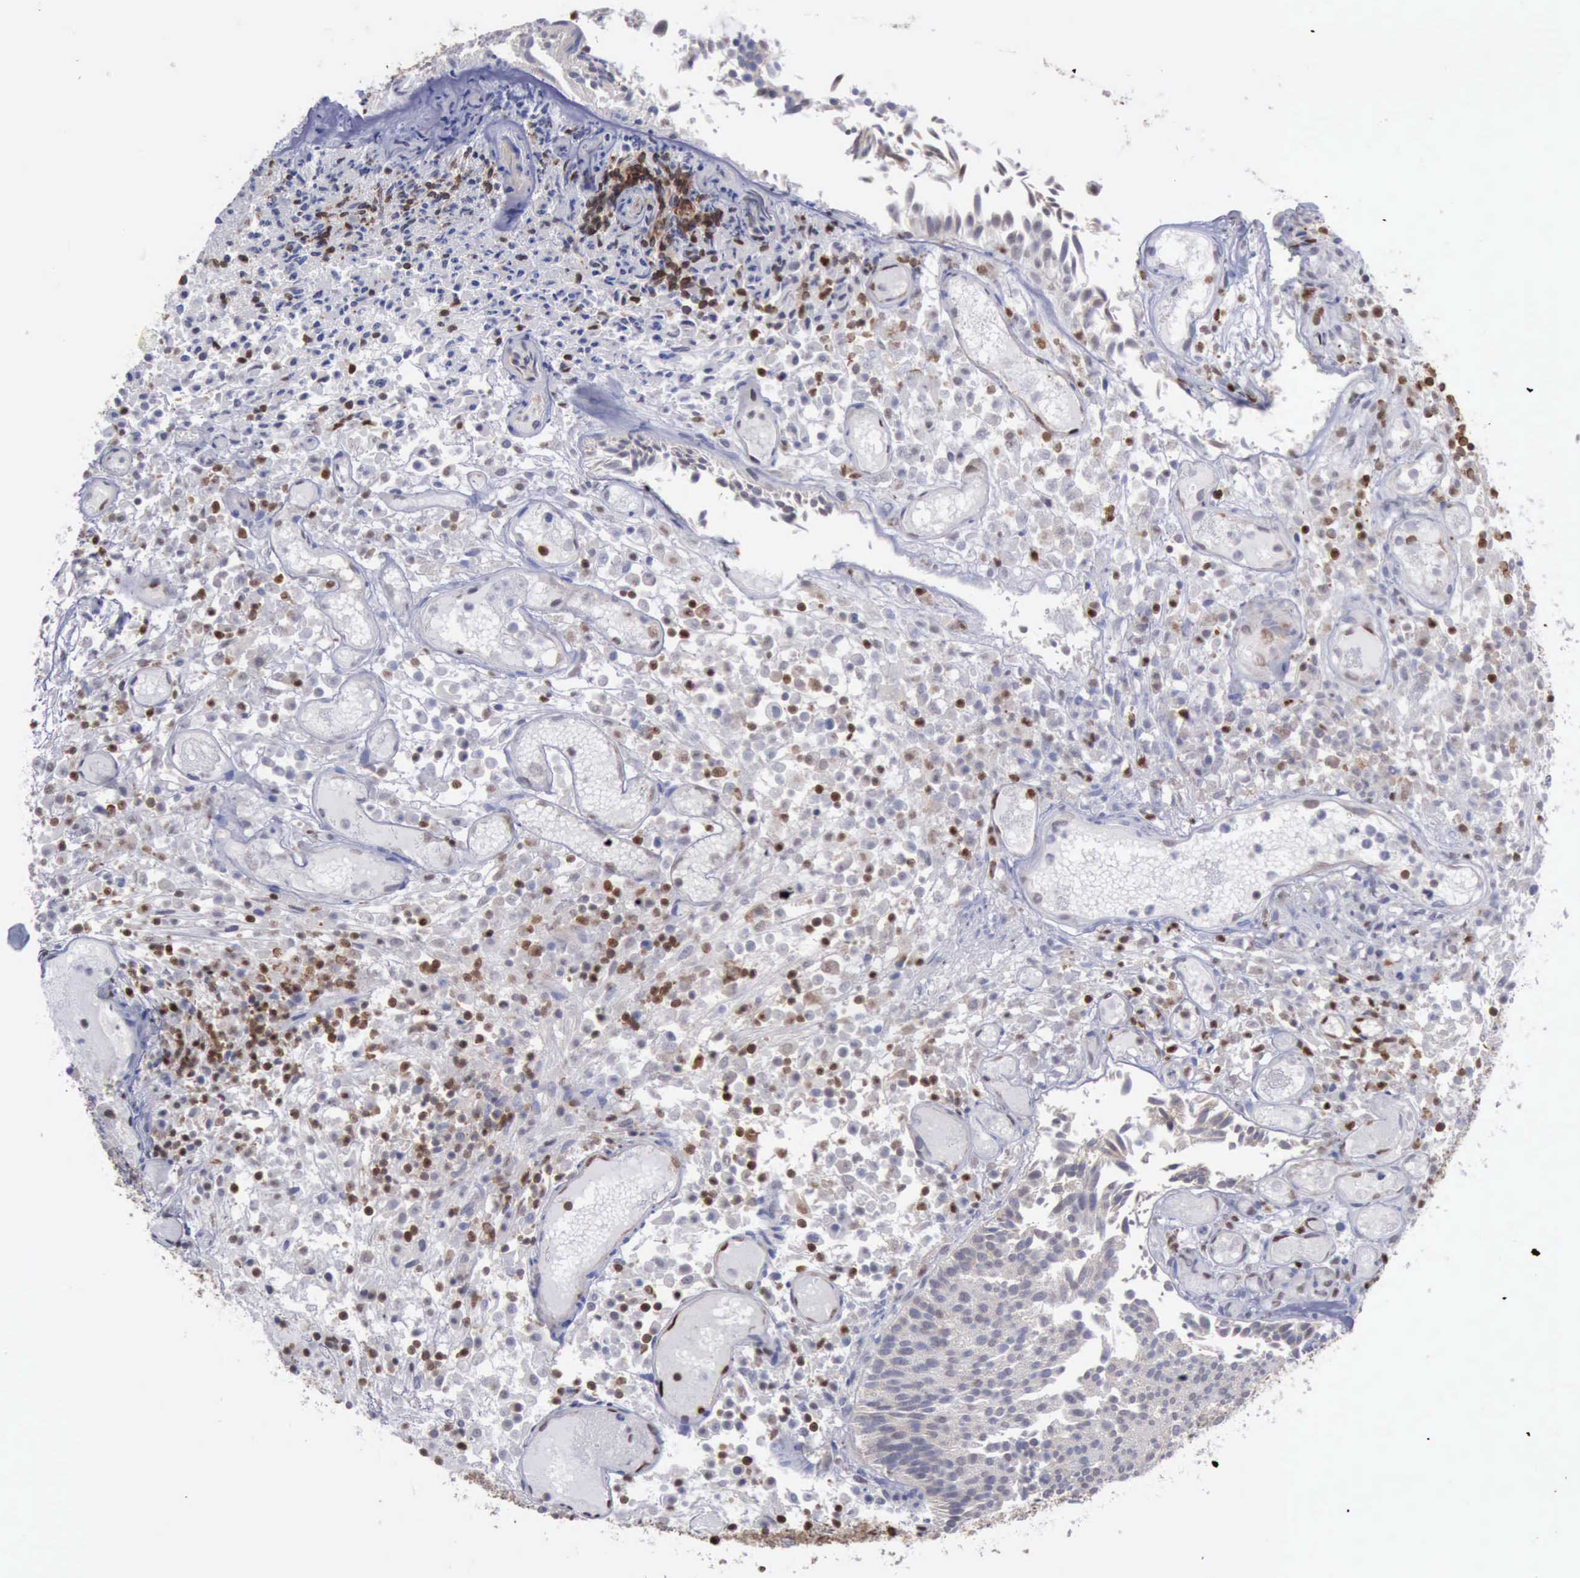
{"staining": {"intensity": "moderate", "quantity": "25%-75%", "location": "cytoplasmic/membranous,nuclear"}, "tissue": "urothelial cancer", "cell_type": "Tumor cells", "image_type": "cancer", "snomed": [{"axis": "morphology", "description": "Urothelial carcinoma, Low grade"}, {"axis": "topography", "description": "Urinary bladder"}], "caption": "Immunohistochemical staining of urothelial cancer shows medium levels of moderate cytoplasmic/membranous and nuclear protein staining in approximately 25%-75% of tumor cells. The staining is performed using DAB brown chromogen to label protein expression. The nuclei are counter-stained blue using hematoxylin.", "gene": "PDCD4", "patient": {"sex": "male", "age": 85}}